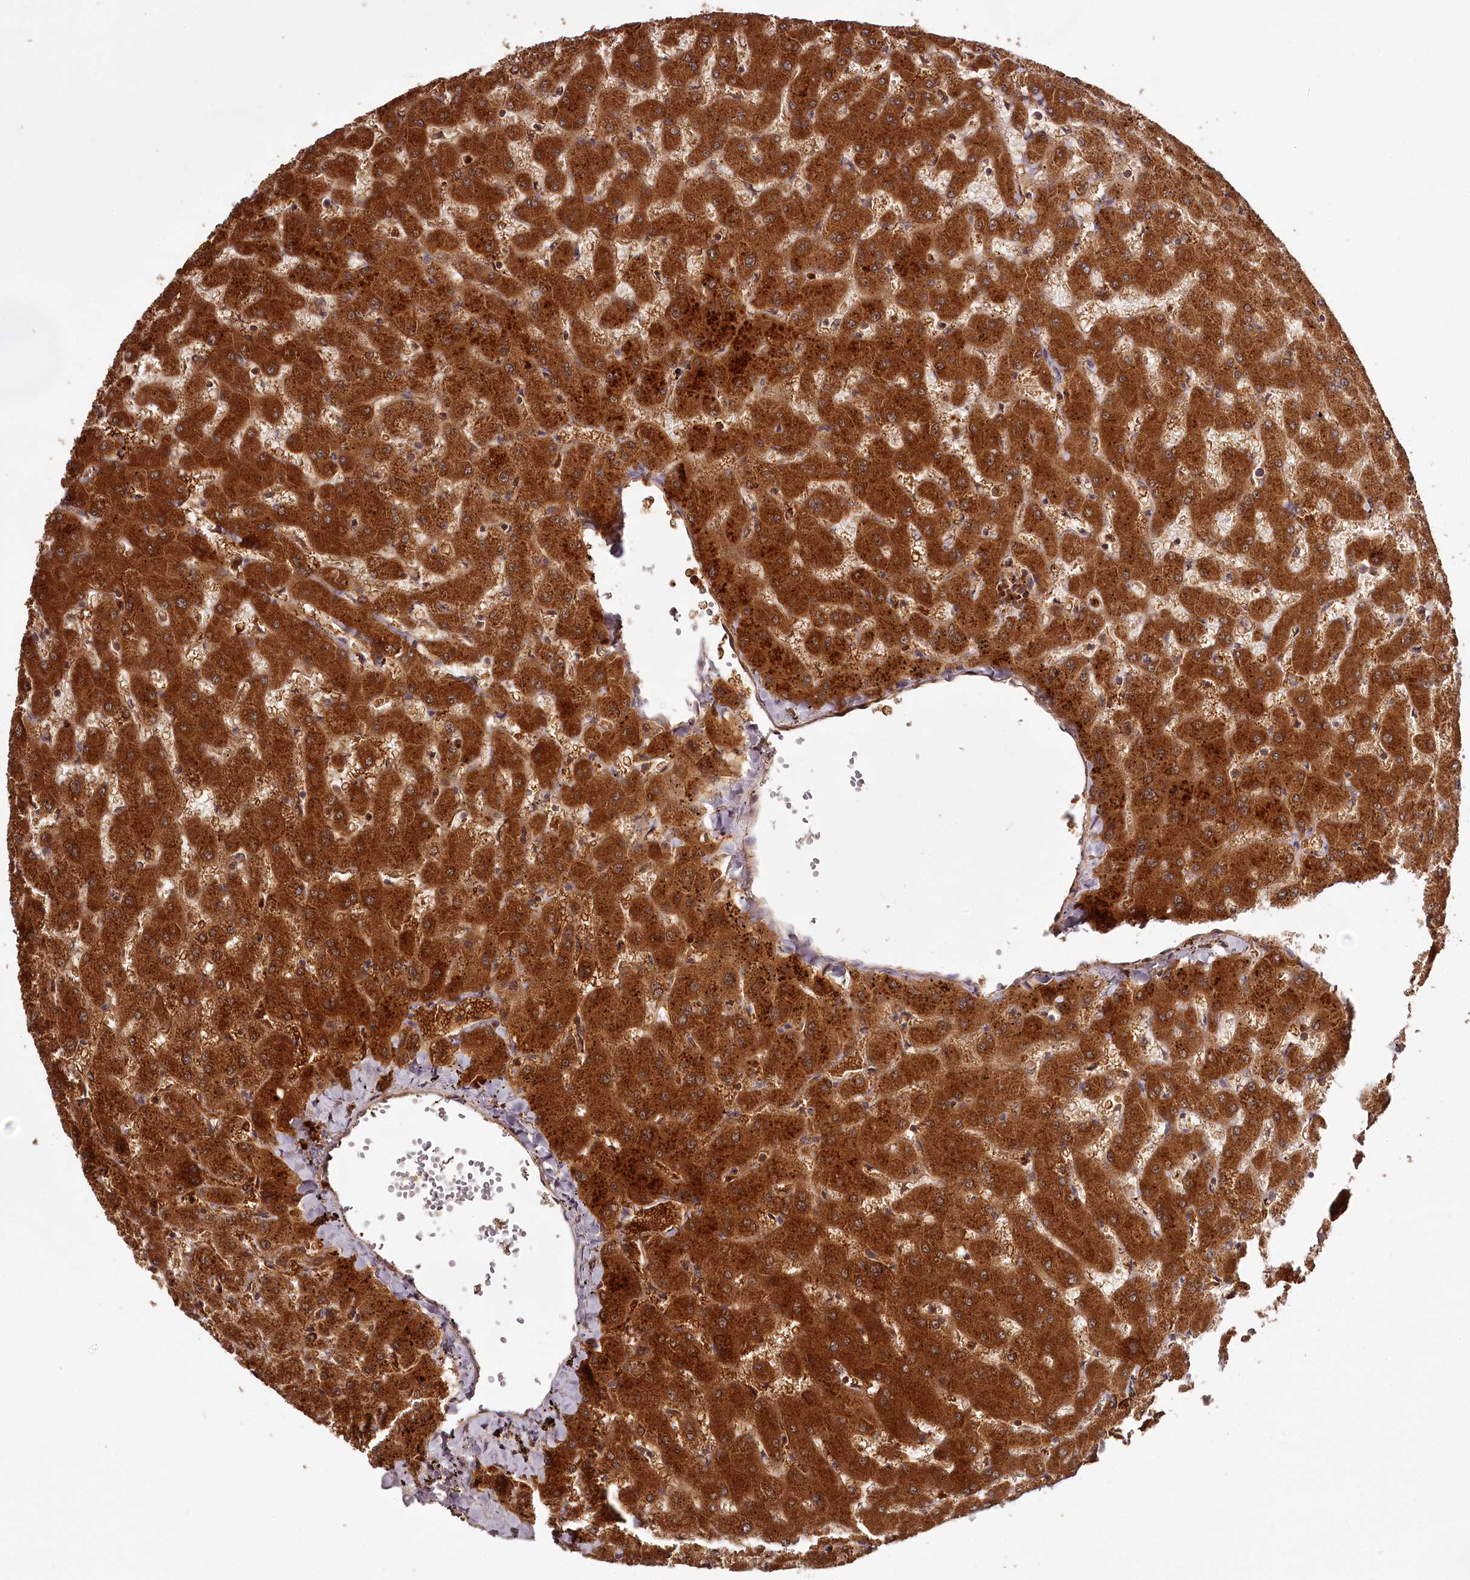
{"staining": {"intensity": "moderate", "quantity": ">75%", "location": "cytoplasmic/membranous"}, "tissue": "liver", "cell_type": "Cholangiocytes", "image_type": "normal", "snomed": [{"axis": "morphology", "description": "Normal tissue, NOS"}, {"axis": "topography", "description": "Liver"}], "caption": "Immunohistochemical staining of normal liver demonstrates medium levels of moderate cytoplasmic/membranous staining in approximately >75% of cholangiocytes.", "gene": "TTC12", "patient": {"sex": "female", "age": 63}}